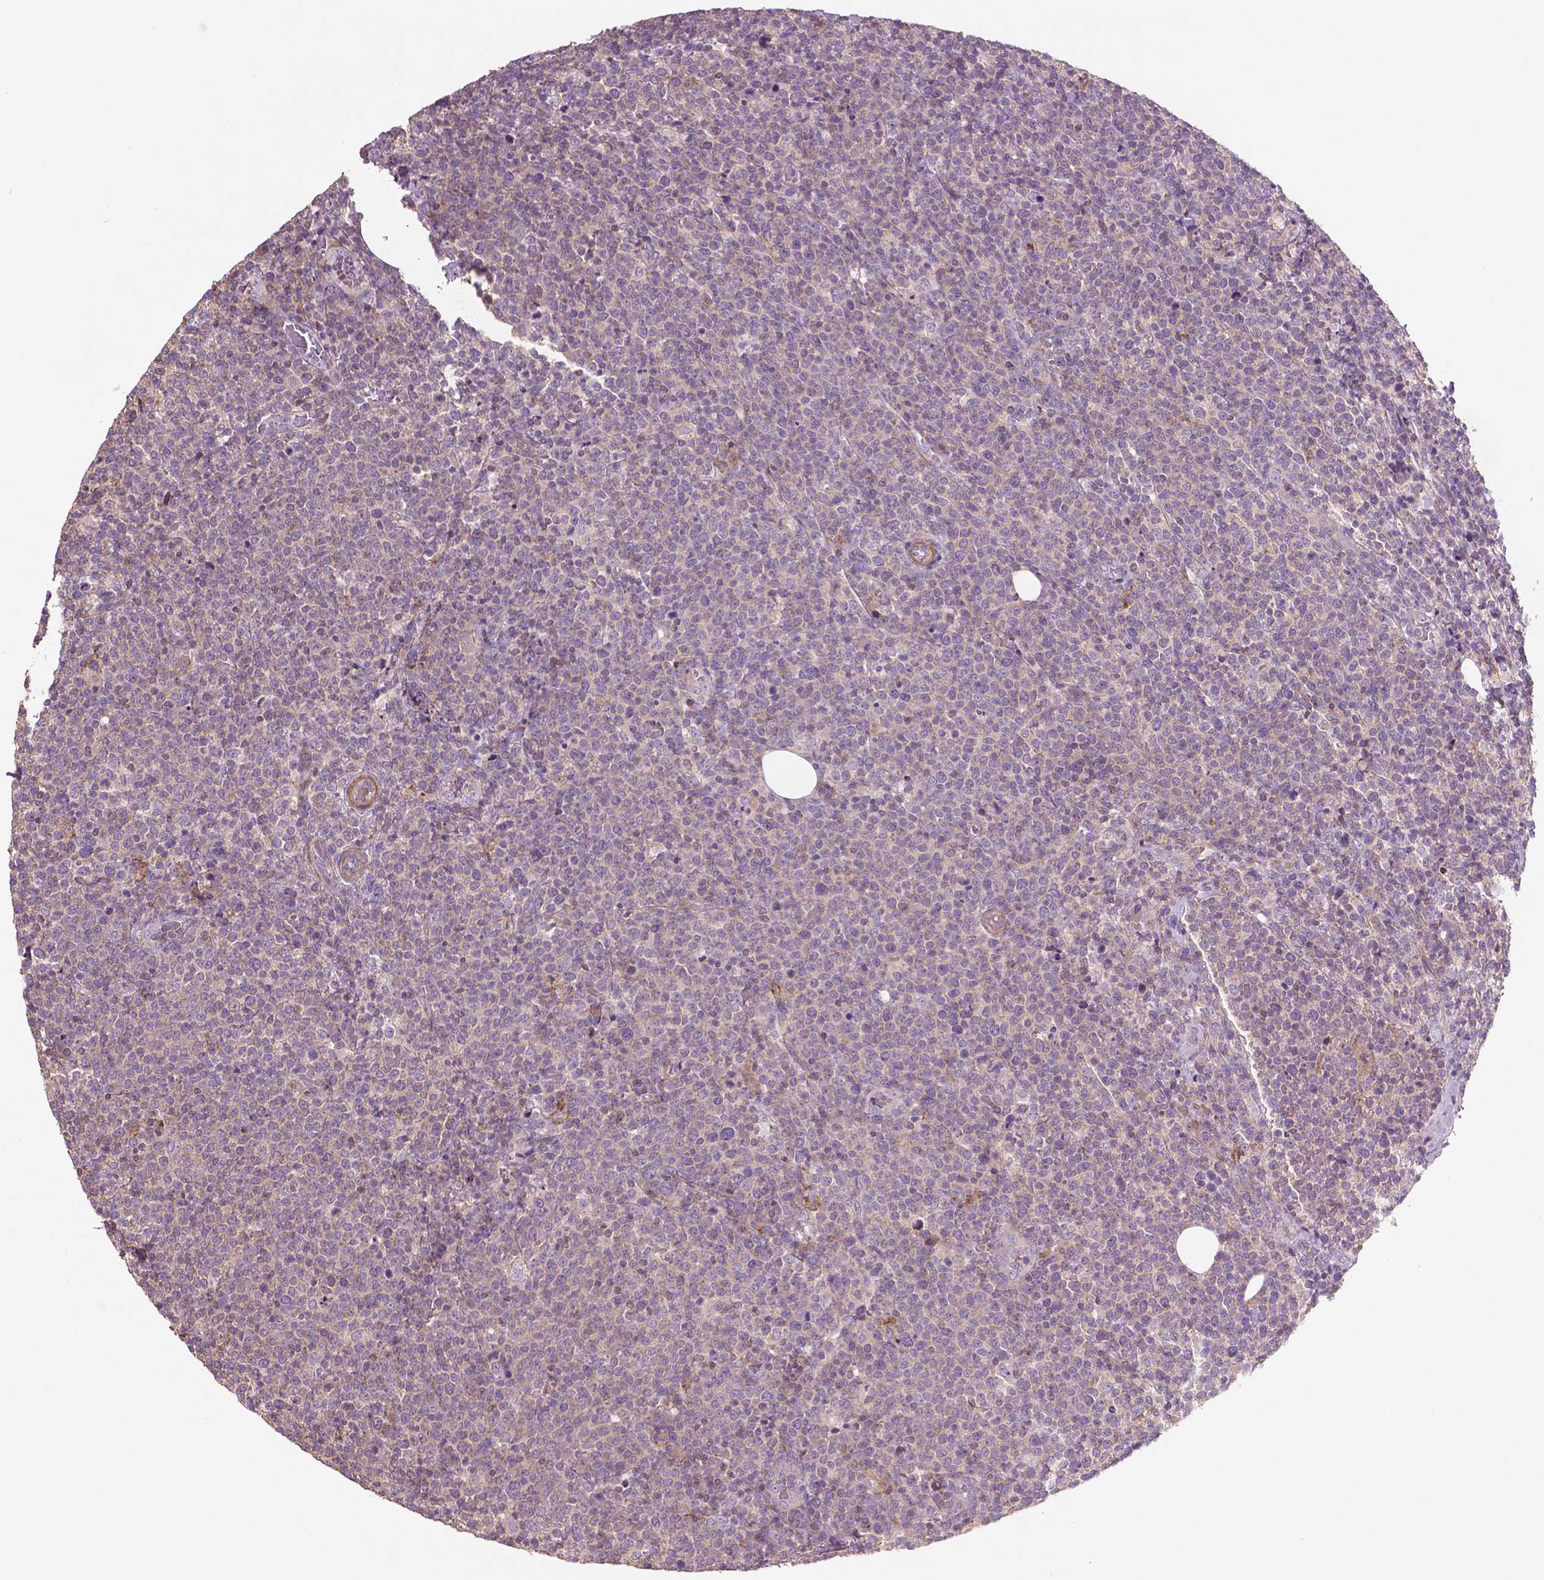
{"staining": {"intensity": "negative", "quantity": "none", "location": "none"}, "tissue": "lymphoma", "cell_type": "Tumor cells", "image_type": "cancer", "snomed": [{"axis": "morphology", "description": "Malignant lymphoma, non-Hodgkin's type, High grade"}, {"axis": "topography", "description": "Lymph node"}], "caption": "Lymphoma was stained to show a protein in brown. There is no significant positivity in tumor cells.", "gene": "BMP4", "patient": {"sex": "male", "age": 61}}